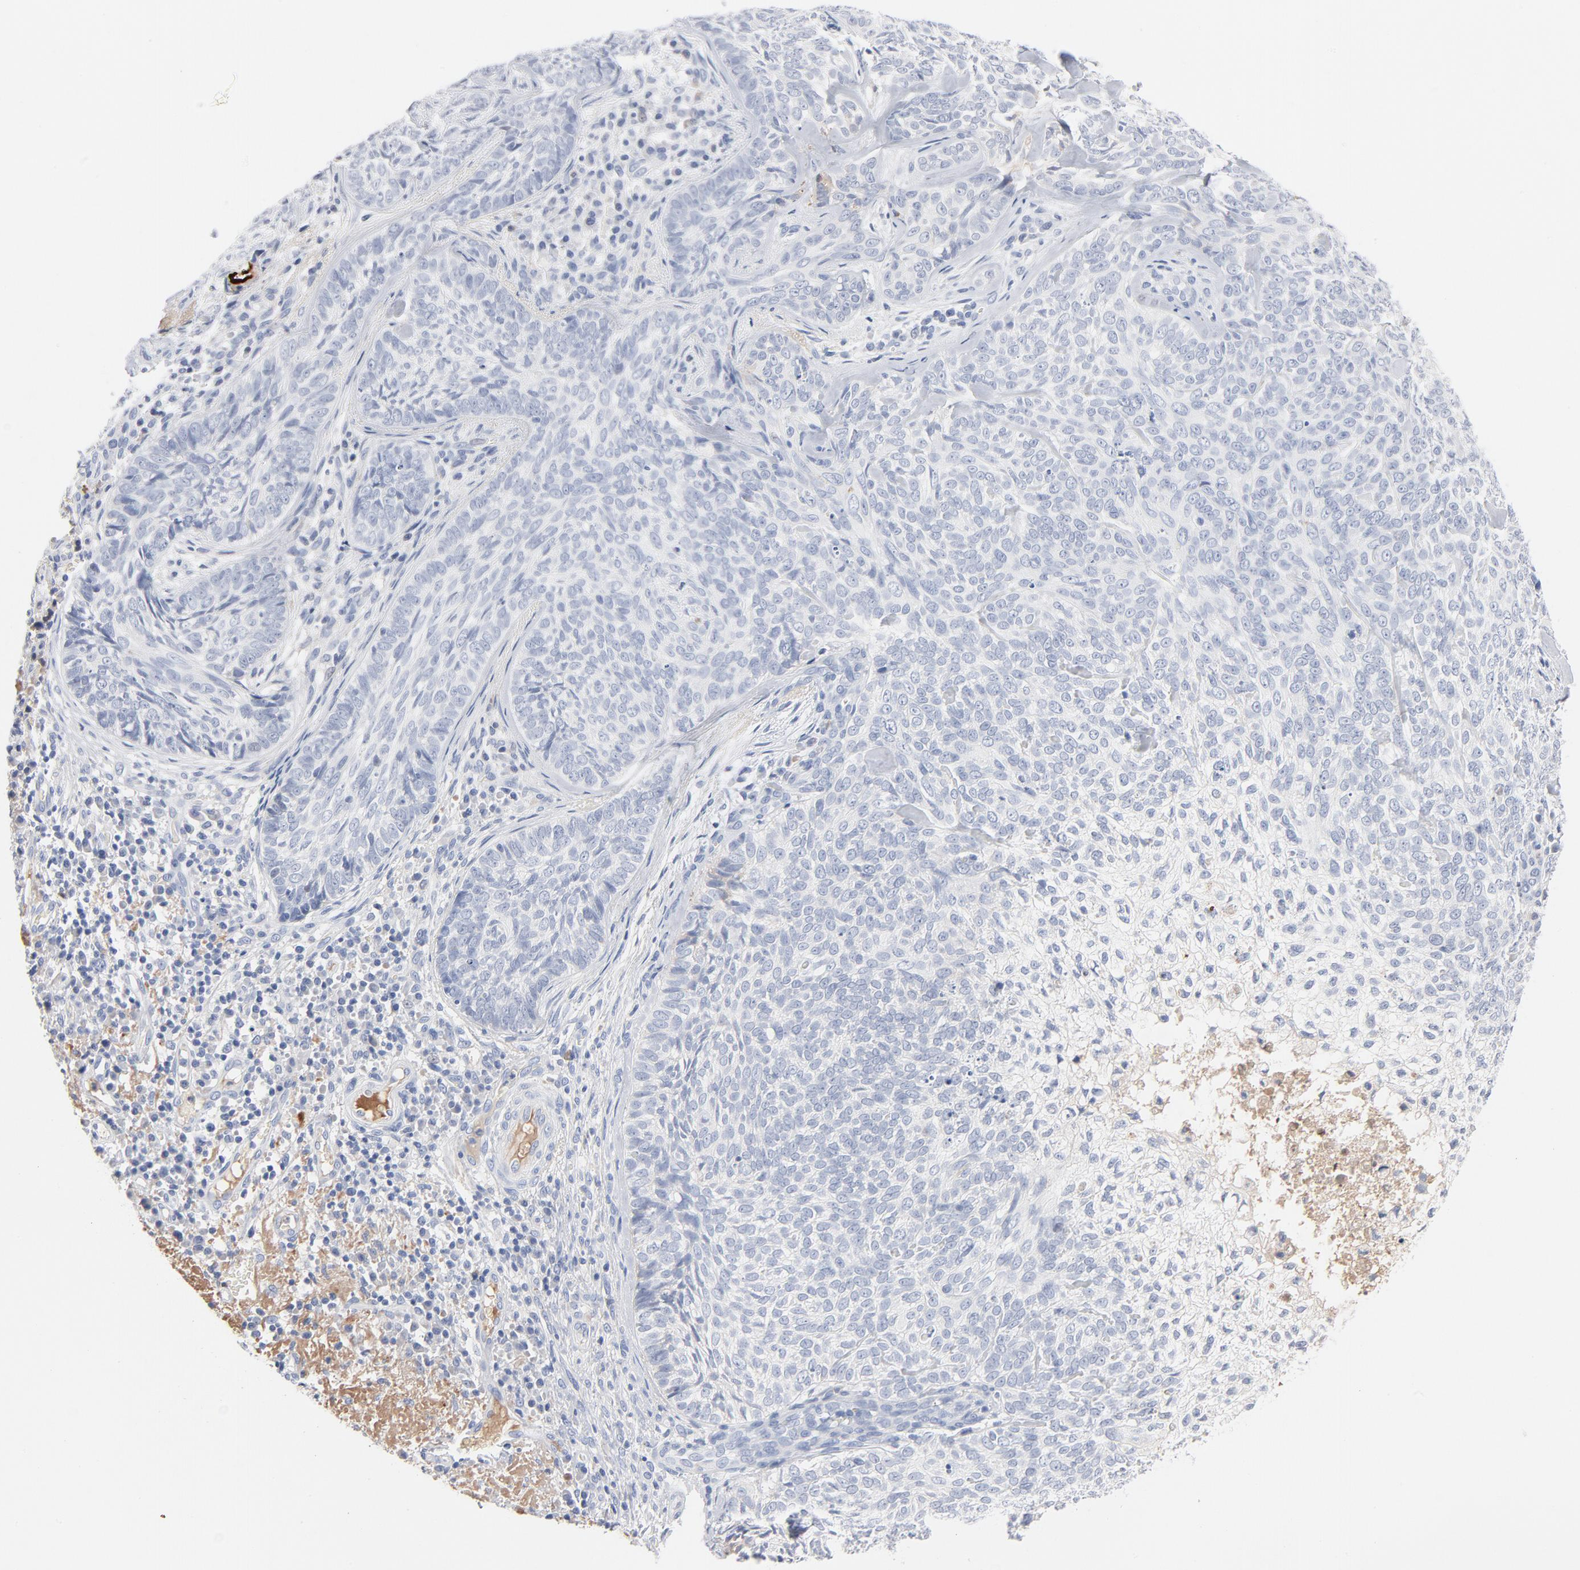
{"staining": {"intensity": "negative", "quantity": "none", "location": "none"}, "tissue": "skin cancer", "cell_type": "Tumor cells", "image_type": "cancer", "snomed": [{"axis": "morphology", "description": "Basal cell carcinoma"}, {"axis": "topography", "description": "Skin"}], "caption": "There is no significant expression in tumor cells of basal cell carcinoma (skin).", "gene": "SERPINA4", "patient": {"sex": "male", "age": 72}}